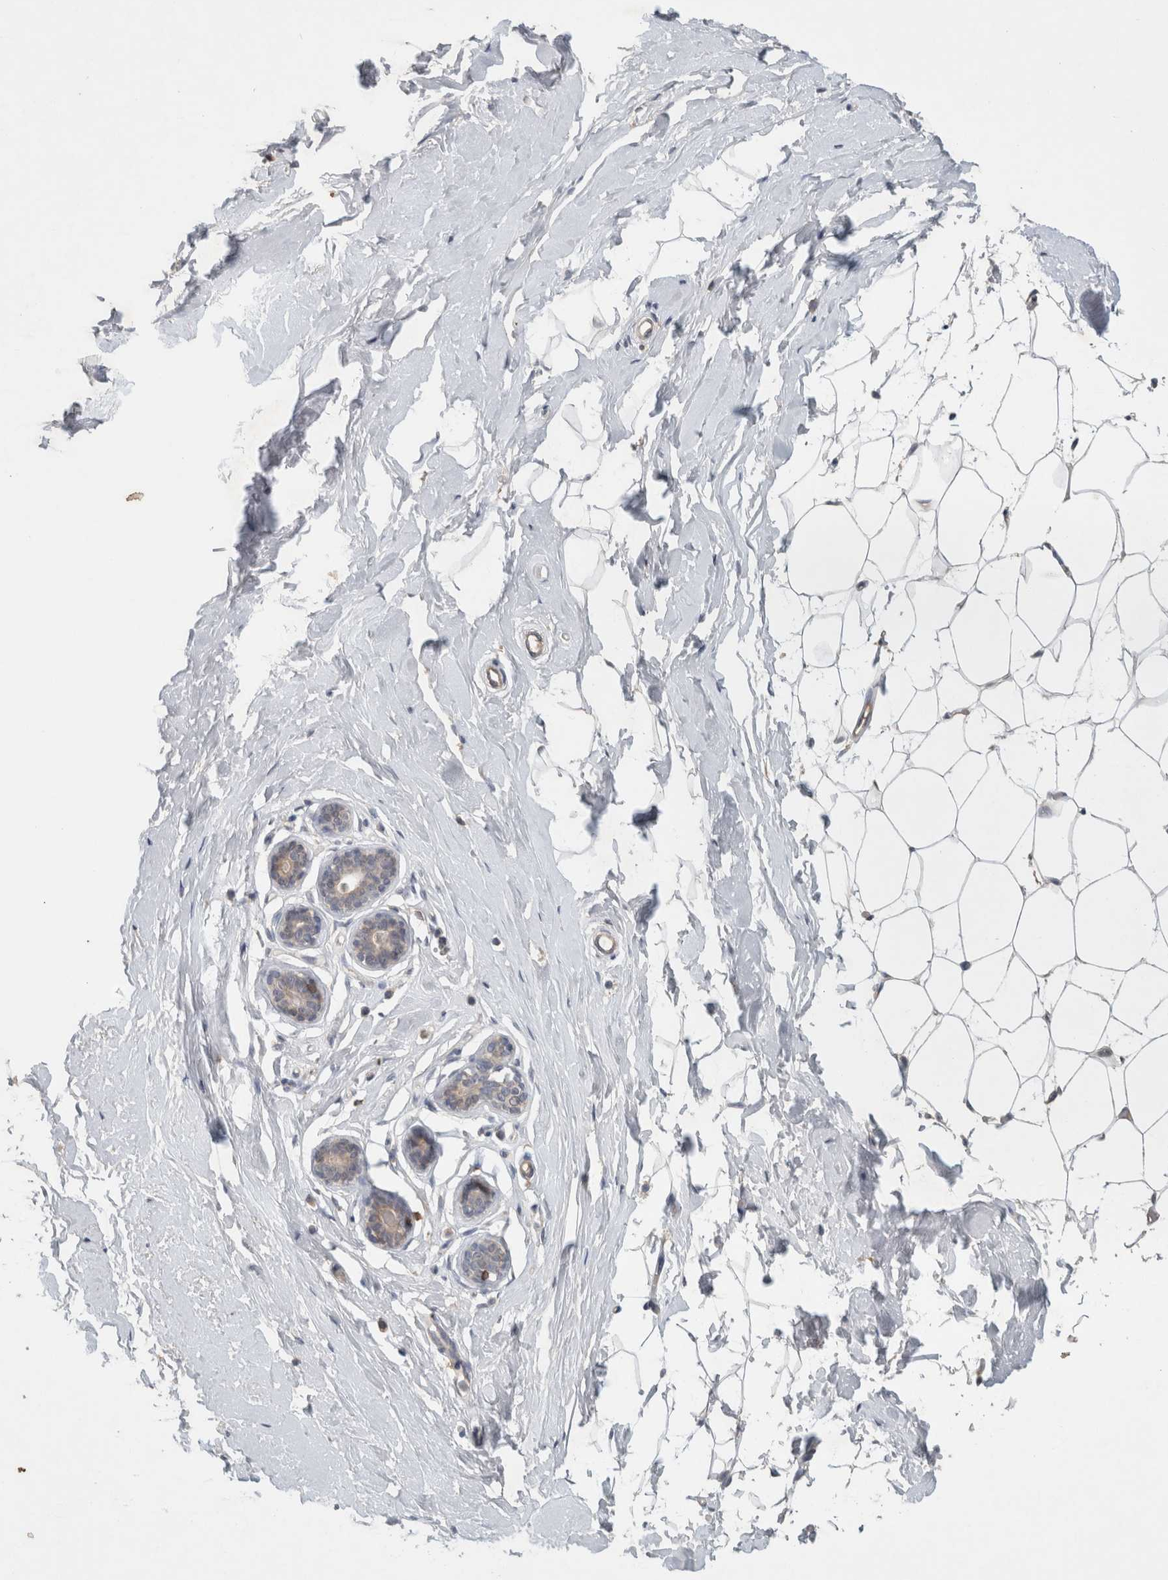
{"staining": {"intensity": "weak", "quantity": "25%-75%", "location": "cytoplasmic/membranous"}, "tissue": "breast", "cell_type": "Adipocytes", "image_type": "normal", "snomed": [{"axis": "morphology", "description": "Normal tissue, NOS"}, {"axis": "topography", "description": "Breast"}], "caption": "IHC of benign human breast demonstrates low levels of weak cytoplasmic/membranous expression in approximately 25%-75% of adipocytes.", "gene": "GFRA2", "patient": {"sex": "female", "age": 23}}